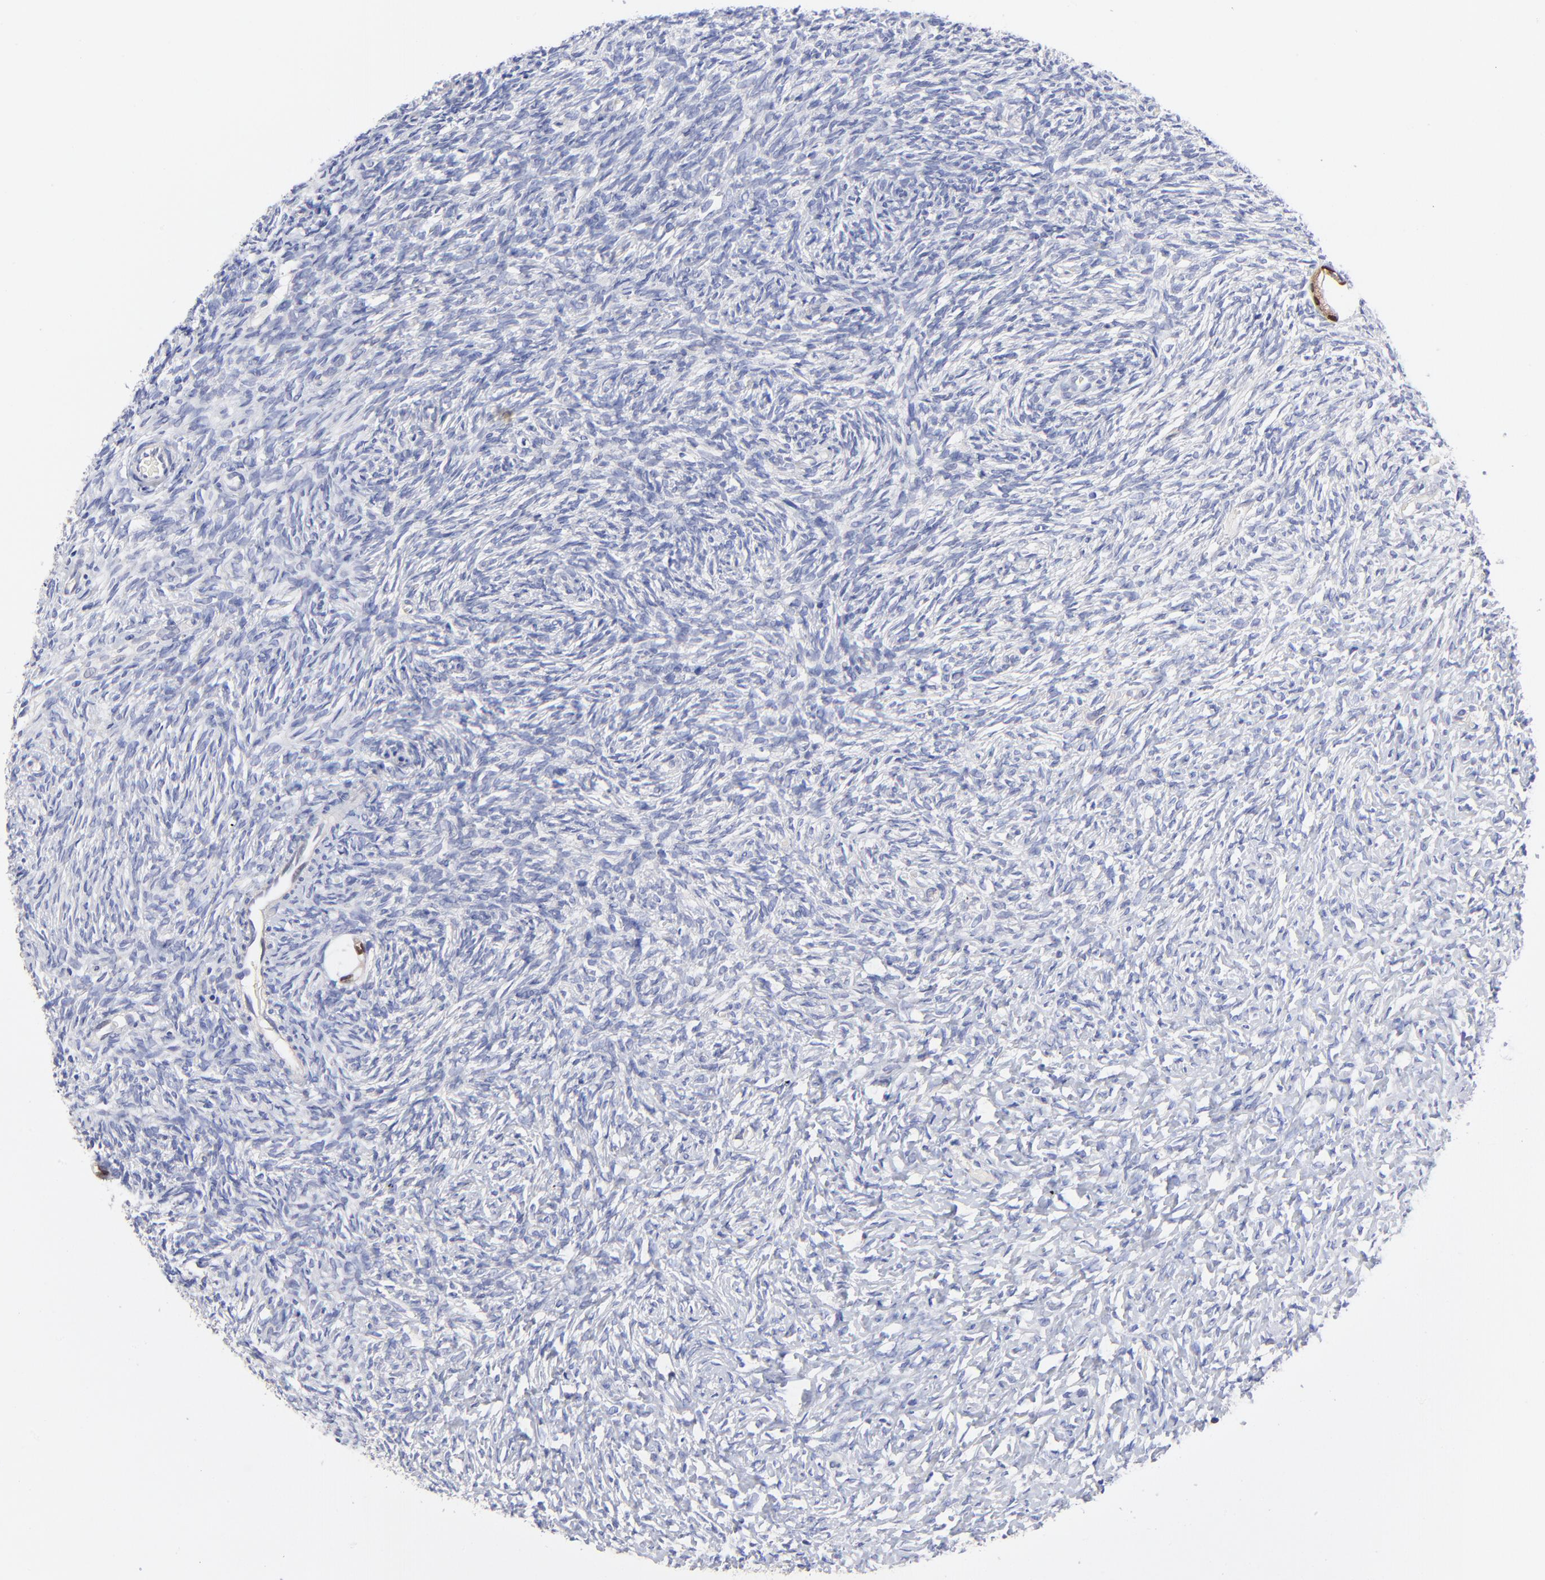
{"staining": {"intensity": "weak", "quantity": "<25%", "location": "cytoplasmic/membranous"}, "tissue": "ovary", "cell_type": "Follicle cells", "image_type": "normal", "snomed": [{"axis": "morphology", "description": "Normal tissue, NOS"}, {"axis": "topography", "description": "Ovary"}], "caption": "IHC histopathology image of normal ovary stained for a protein (brown), which shows no staining in follicle cells.", "gene": "DCTPP1", "patient": {"sex": "female", "age": 35}}